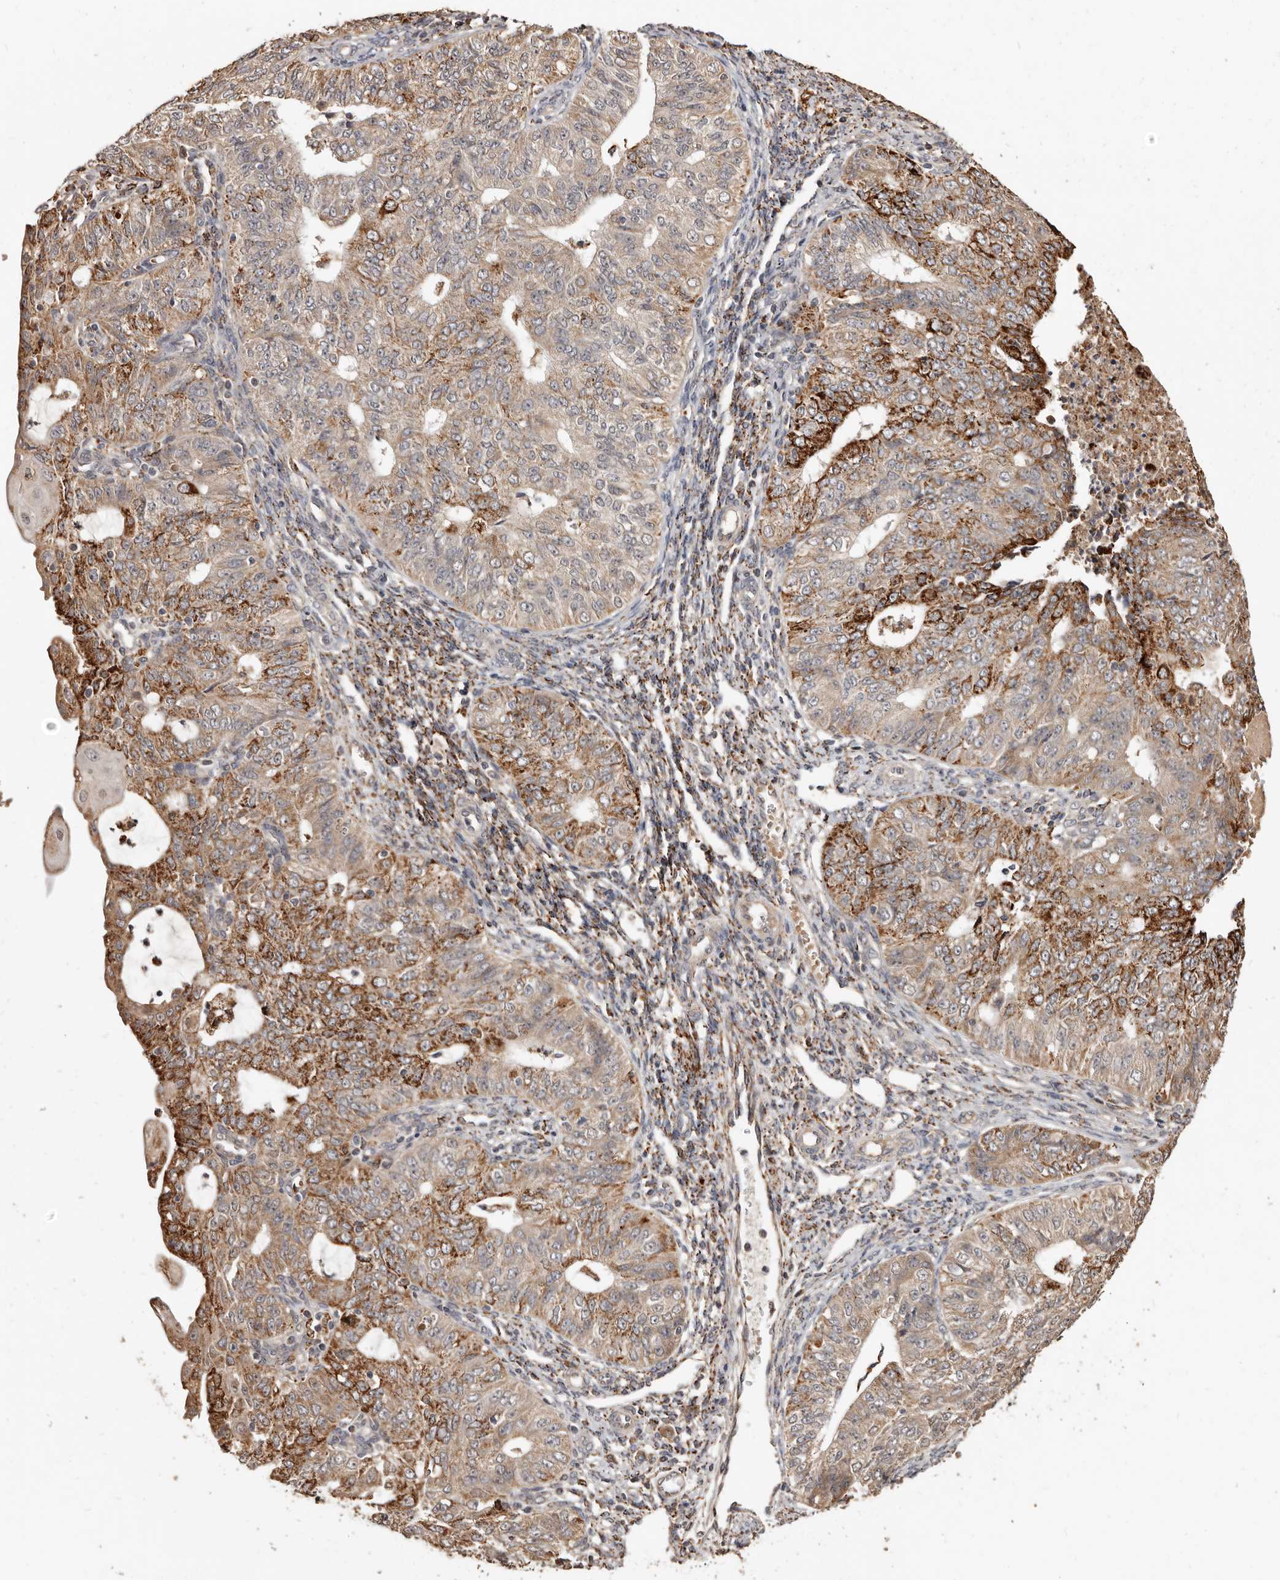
{"staining": {"intensity": "moderate", "quantity": ">75%", "location": "cytoplasmic/membranous"}, "tissue": "endometrial cancer", "cell_type": "Tumor cells", "image_type": "cancer", "snomed": [{"axis": "morphology", "description": "Adenocarcinoma, NOS"}, {"axis": "topography", "description": "Endometrium"}], "caption": "Adenocarcinoma (endometrial) stained with a protein marker displays moderate staining in tumor cells.", "gene": "AKAP7", "patient": {"sex": "female", "age": 32}}